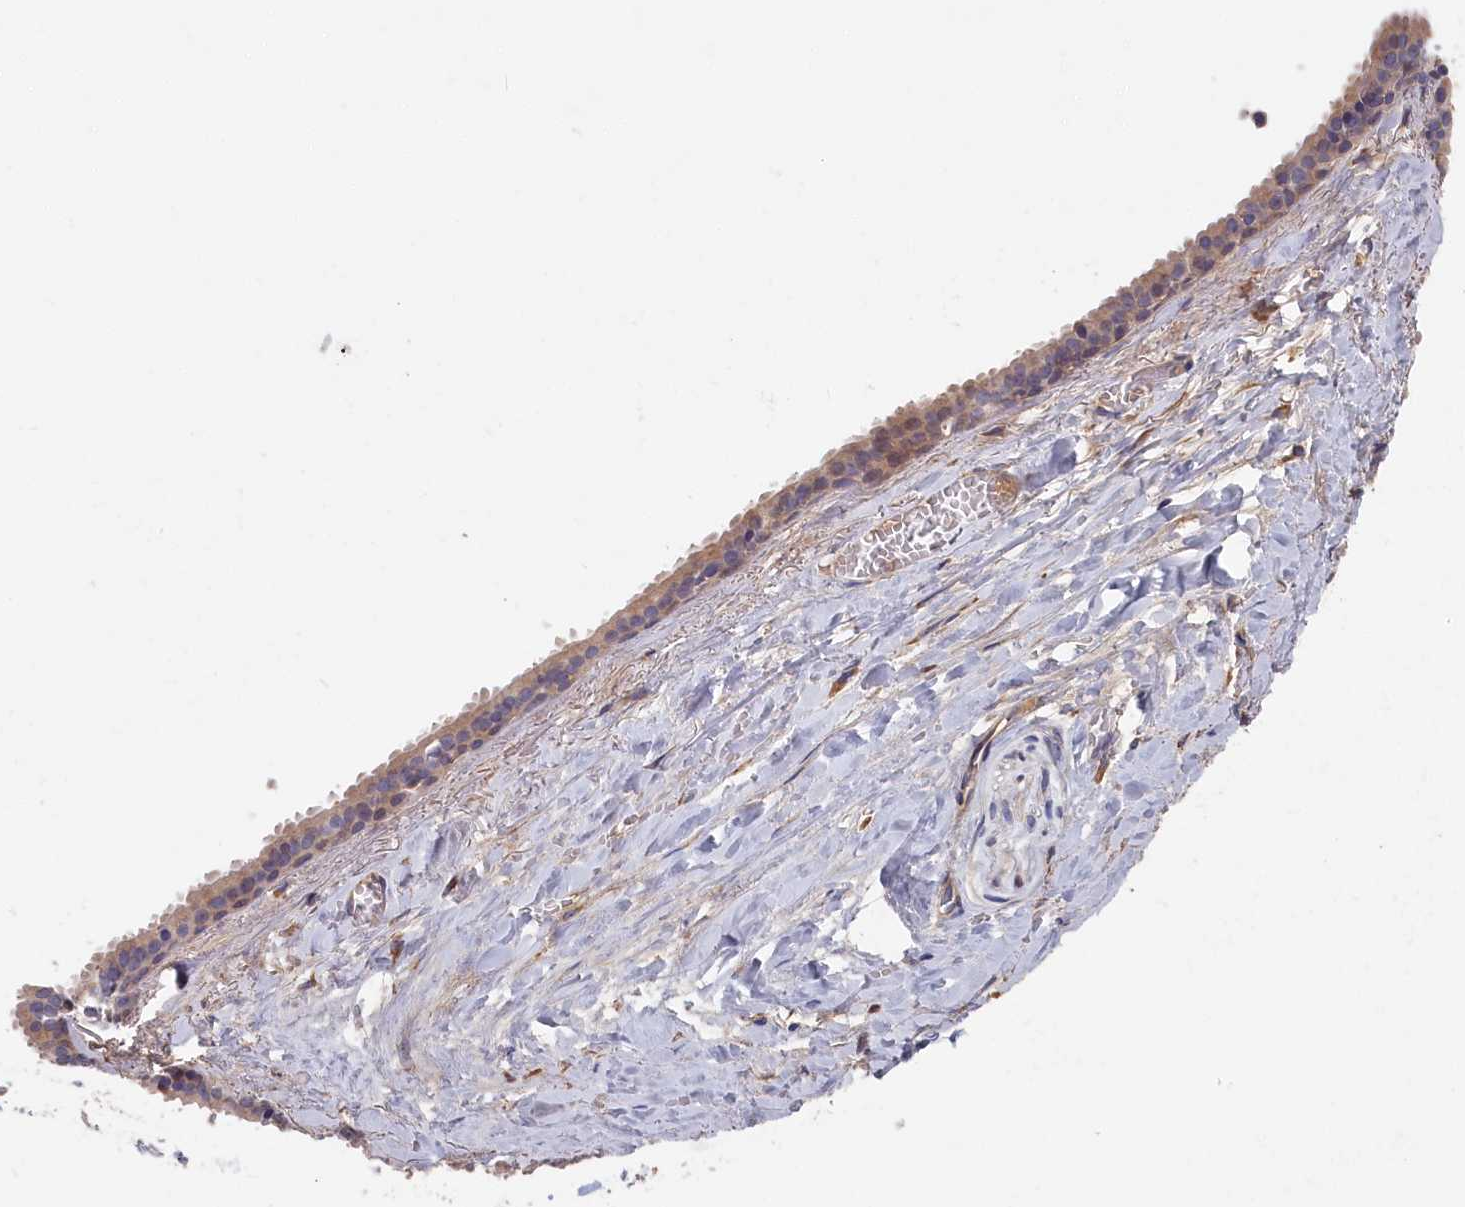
{"staining": {"intensity": "negative", "quantity": "none", "location": "none"}, "tissue": "adipose tissue", "cell_type": "Adipocytes", "image_type": "normal", "snomed": [{"axis": "morphology", "description": "Normal tissue, NOS"}, {"axis": "topography", "description": "Salivary gland"}, {"axis": "topography", "description": "Peripheral nerve tissue"}], "caption": "The immunohistochemistry (IHC) histopathology image has no significant expression in adipocytes of adipose tissue.", "gene": "CYB5D2", "patient": {"sex": "male", "age": 62}}